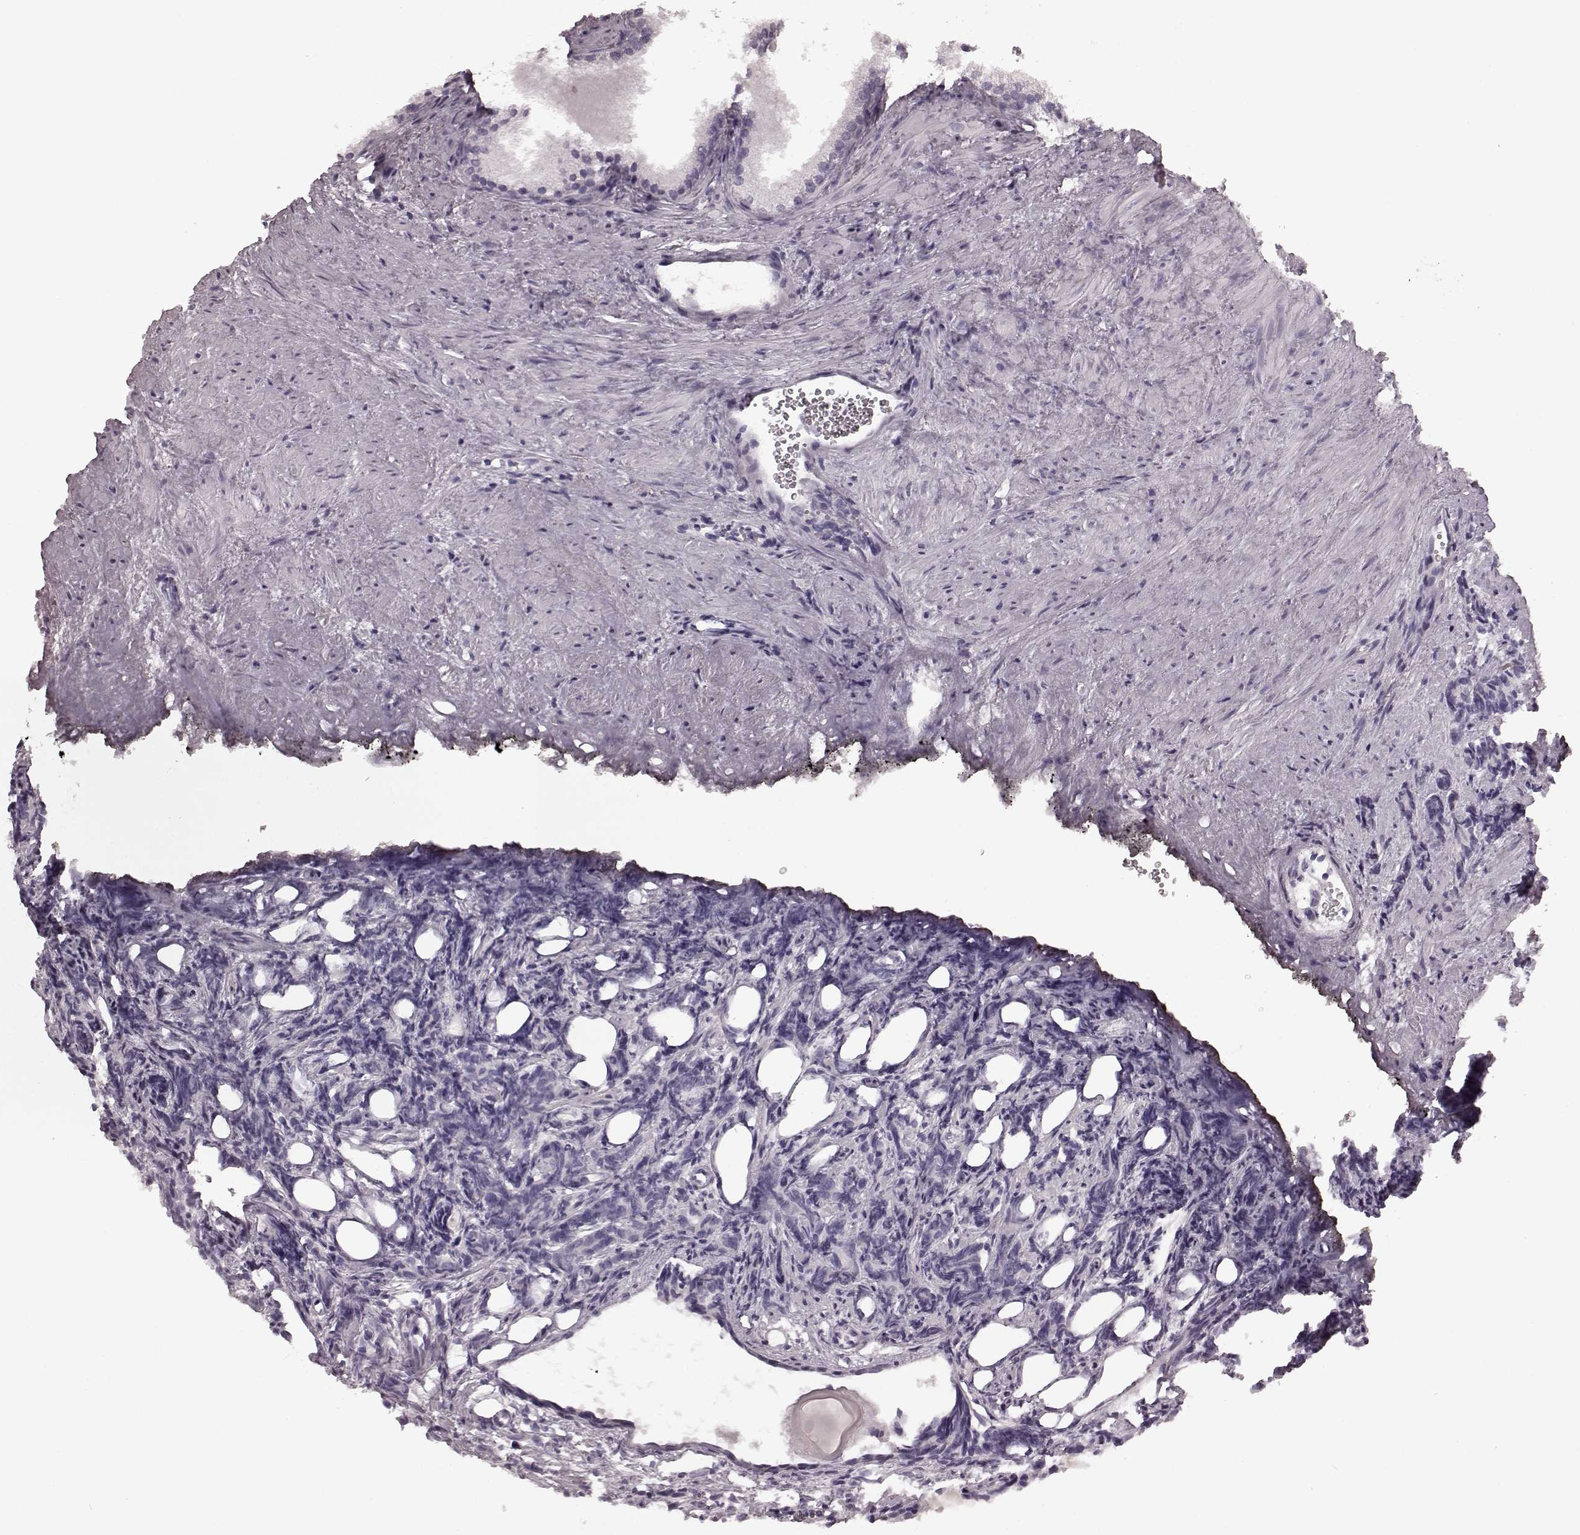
{"staining": {"intensity": "negative", "quantity": "none", "location": "none"}, "tissue": "prostate cancer", "cell_type": "Tumor cells", "image_type": "cancer", "snomed": [{"axis": "morphology", "description": "Adenocarcinoma, High grade"}, {"axis": "topography", "description": "Prostate"}], "caption": "This is a histopathology image of IHC staining of high-grade adenocarcinoma (prostate), which shows no positivity in tumor cells.", "gene": "TRPM1", "patient": {"sex": "male", "age": 84}}